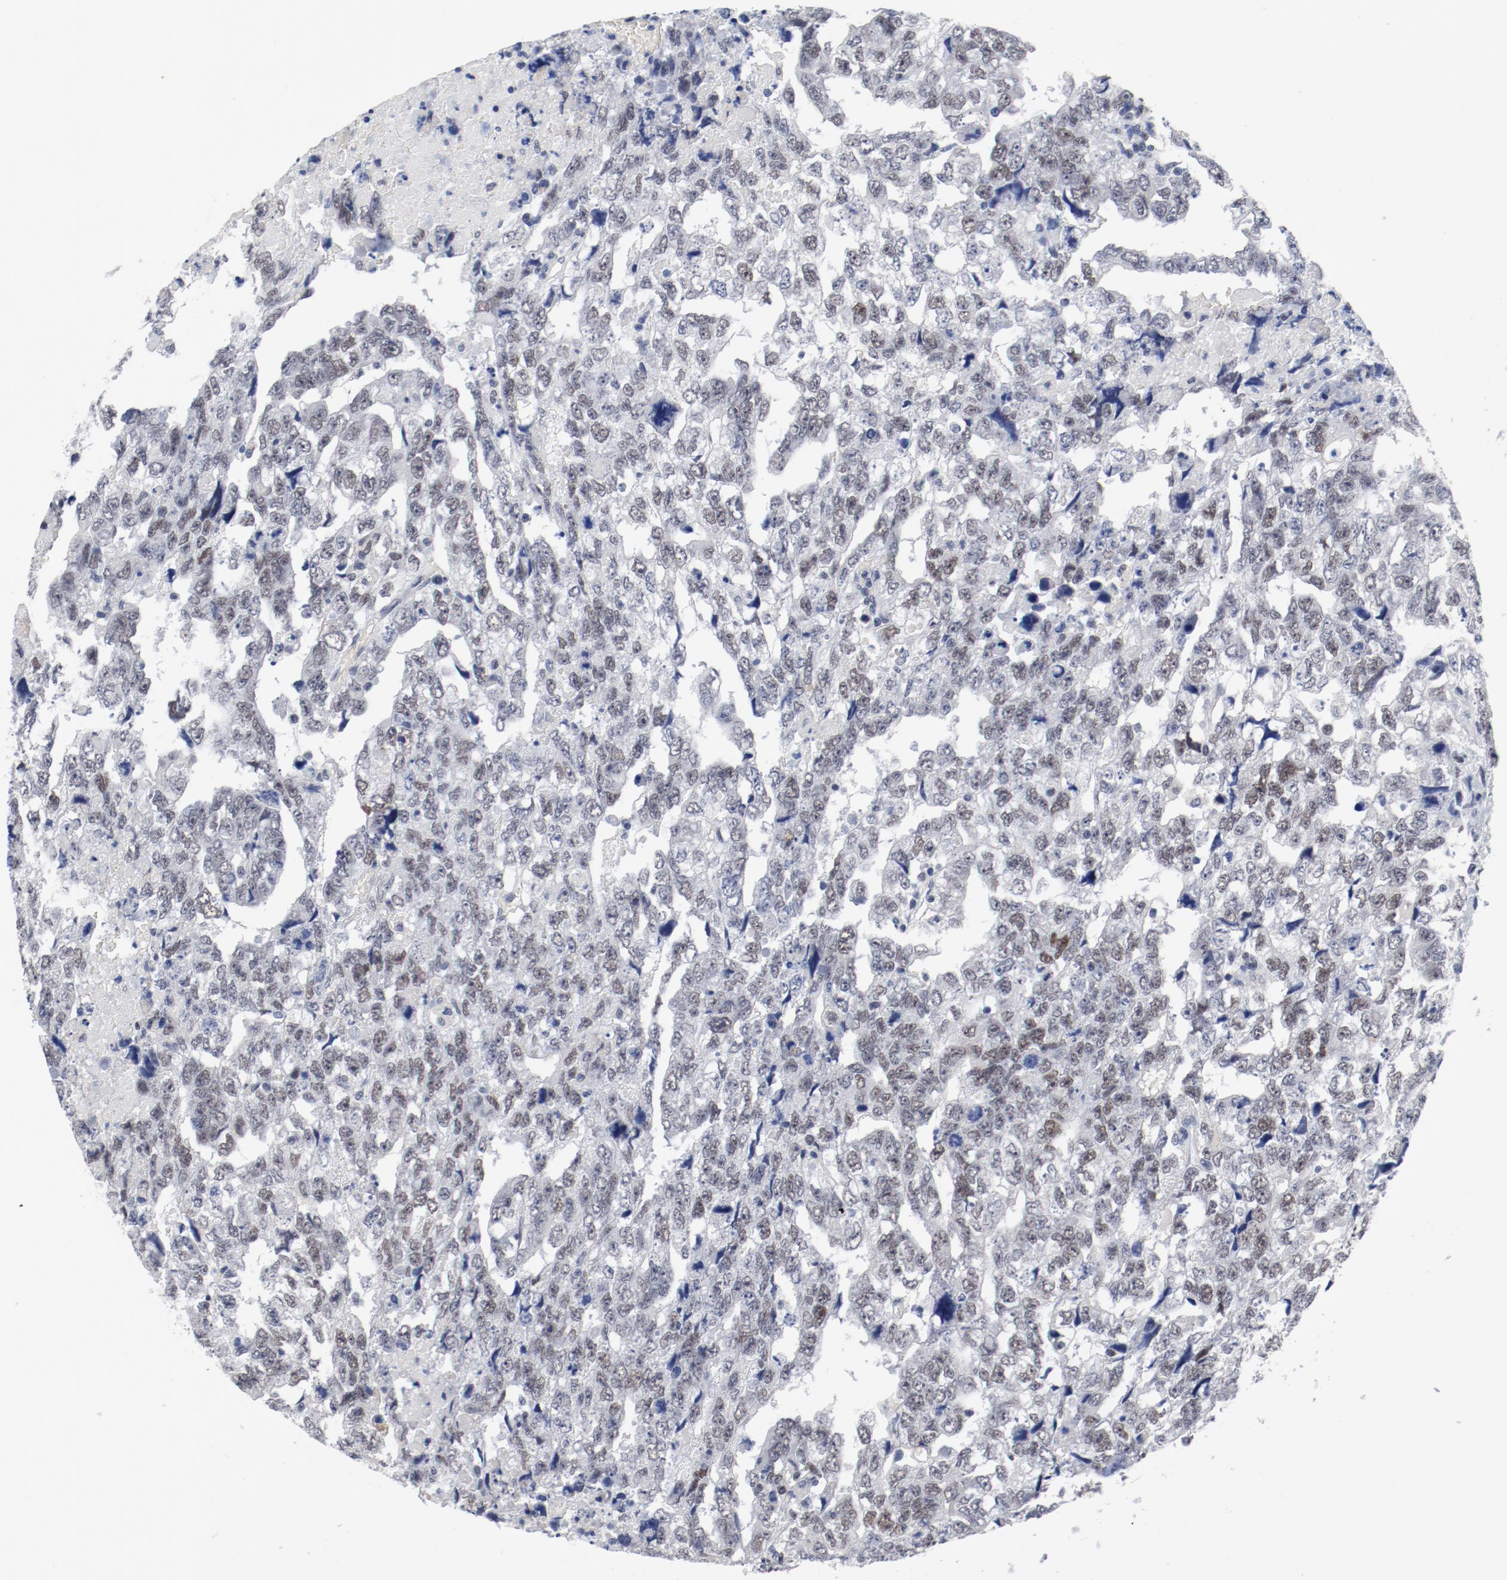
{"staining": {"intensity": "weak", "quantity": "<25%", "location": "nuclear"}, "tissue": "testis cancer", "cell_type": "Tumor cells", "image_type": "cancer", "snomed": [{"axis": "morphology", "description": "Carcinoma, Embryonal, NOS"}, {"axis": "topography", "description": "Testis"}], "caption": "A micrograph of human testis embryonal carcinoma is negative for staining in tumor cells.", "gene": "ANKLE2", "patient": {"sex": "male", "age": 36}}